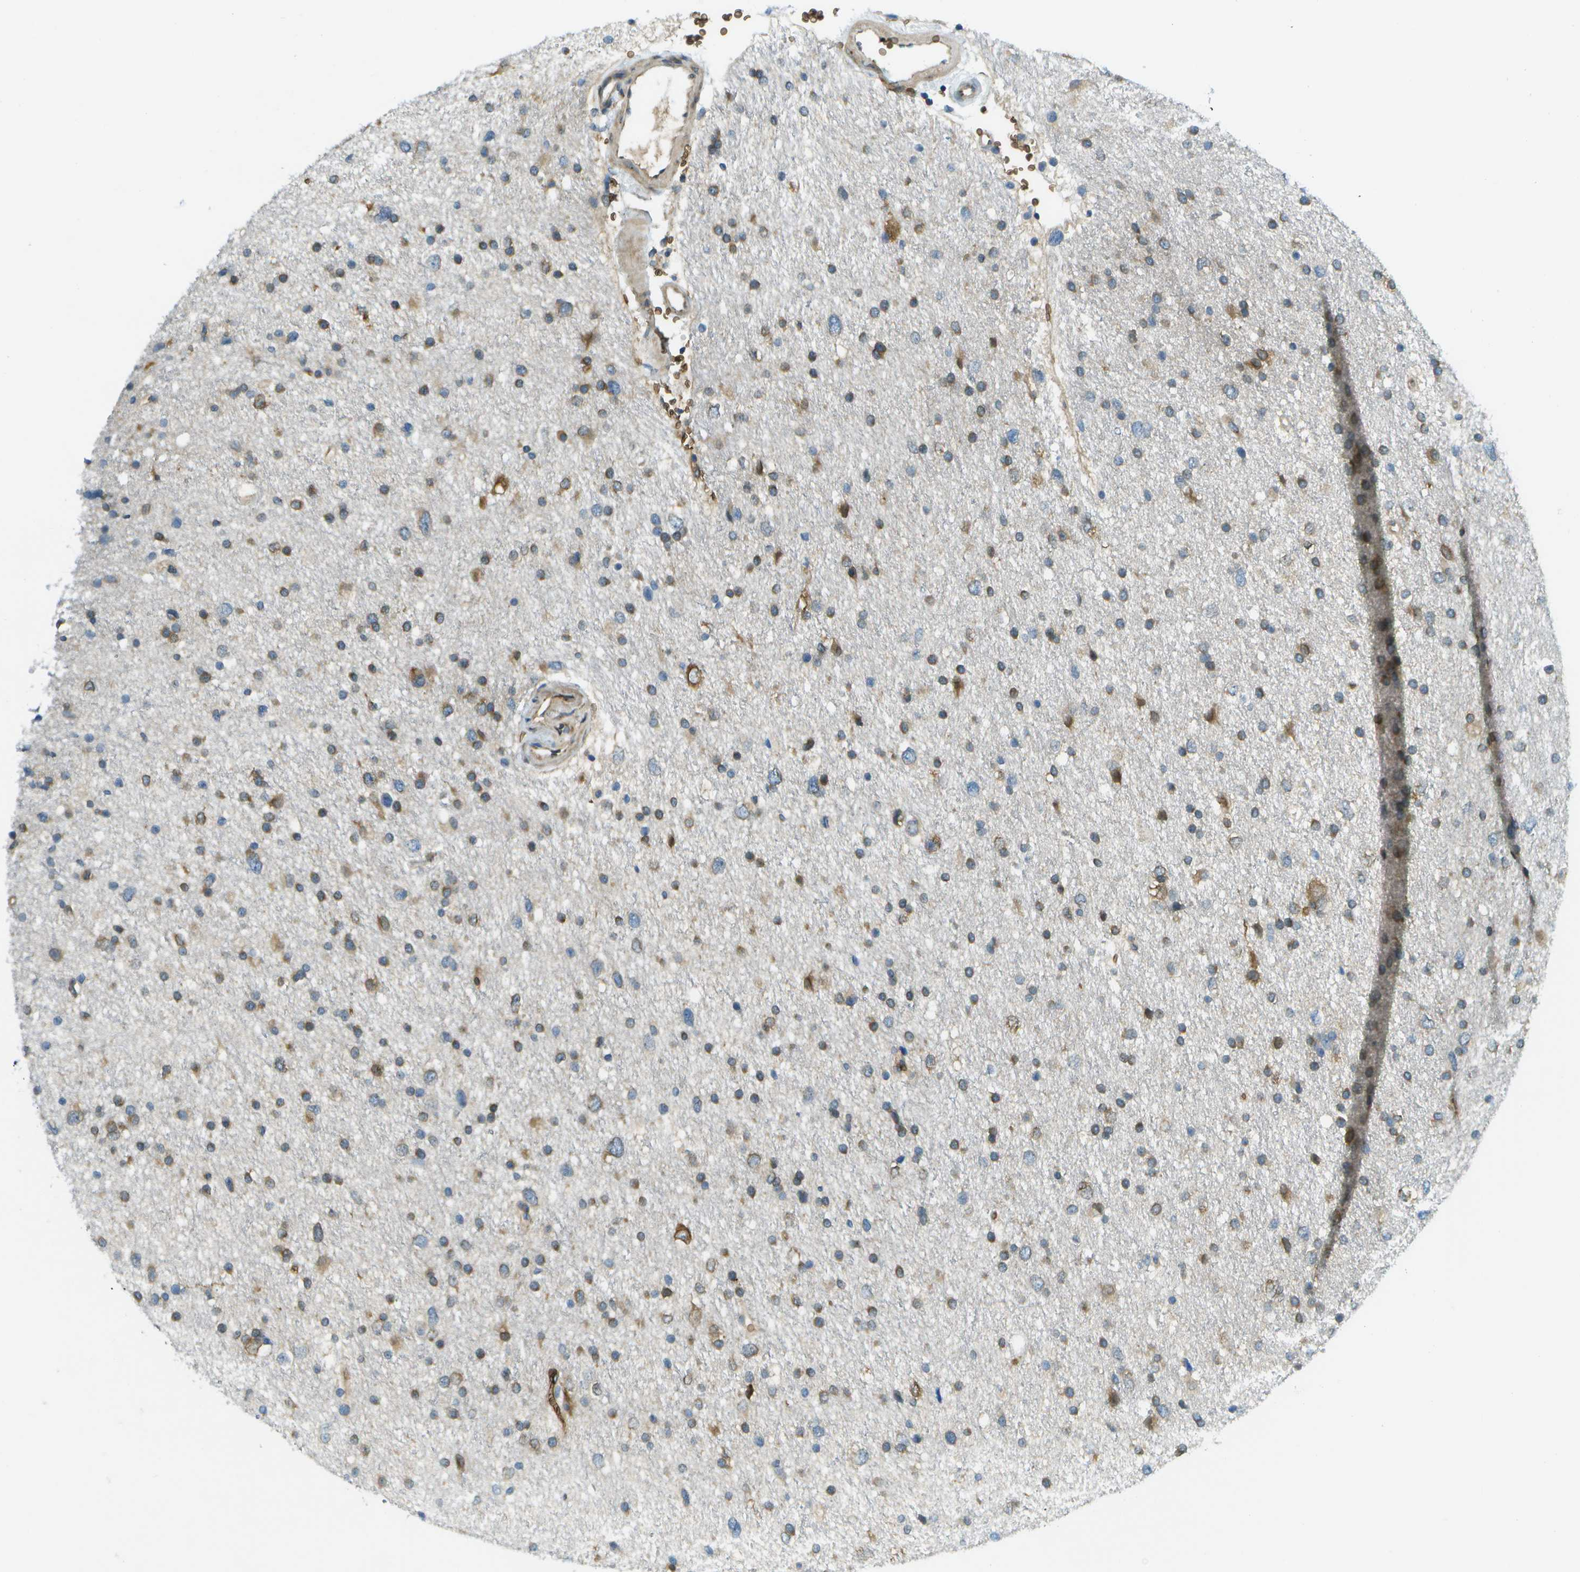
{"staining": {"intensity": "moderate", "quantity": "25%-75%", "location": "cytoplasmic/membranous"}, "tissue": "glioma", "cell_type": "Tumor cells", "image_type": "cancer", "snomed": [{"axis": "morphology", "description": "Glioma, malignant, Low grade"}, {"axis": "topography", "description": "Brain"}], "caption": "This micrograph demonstrates immunohistochemistry (IHC) staining of human malignant low-grade glioma, with medium moderate cytoplasmic/membranous positivity in about 25%-75% of tumor cells.", "gene": "CTIF", "patient": {"sex": "female", "age": 37}}